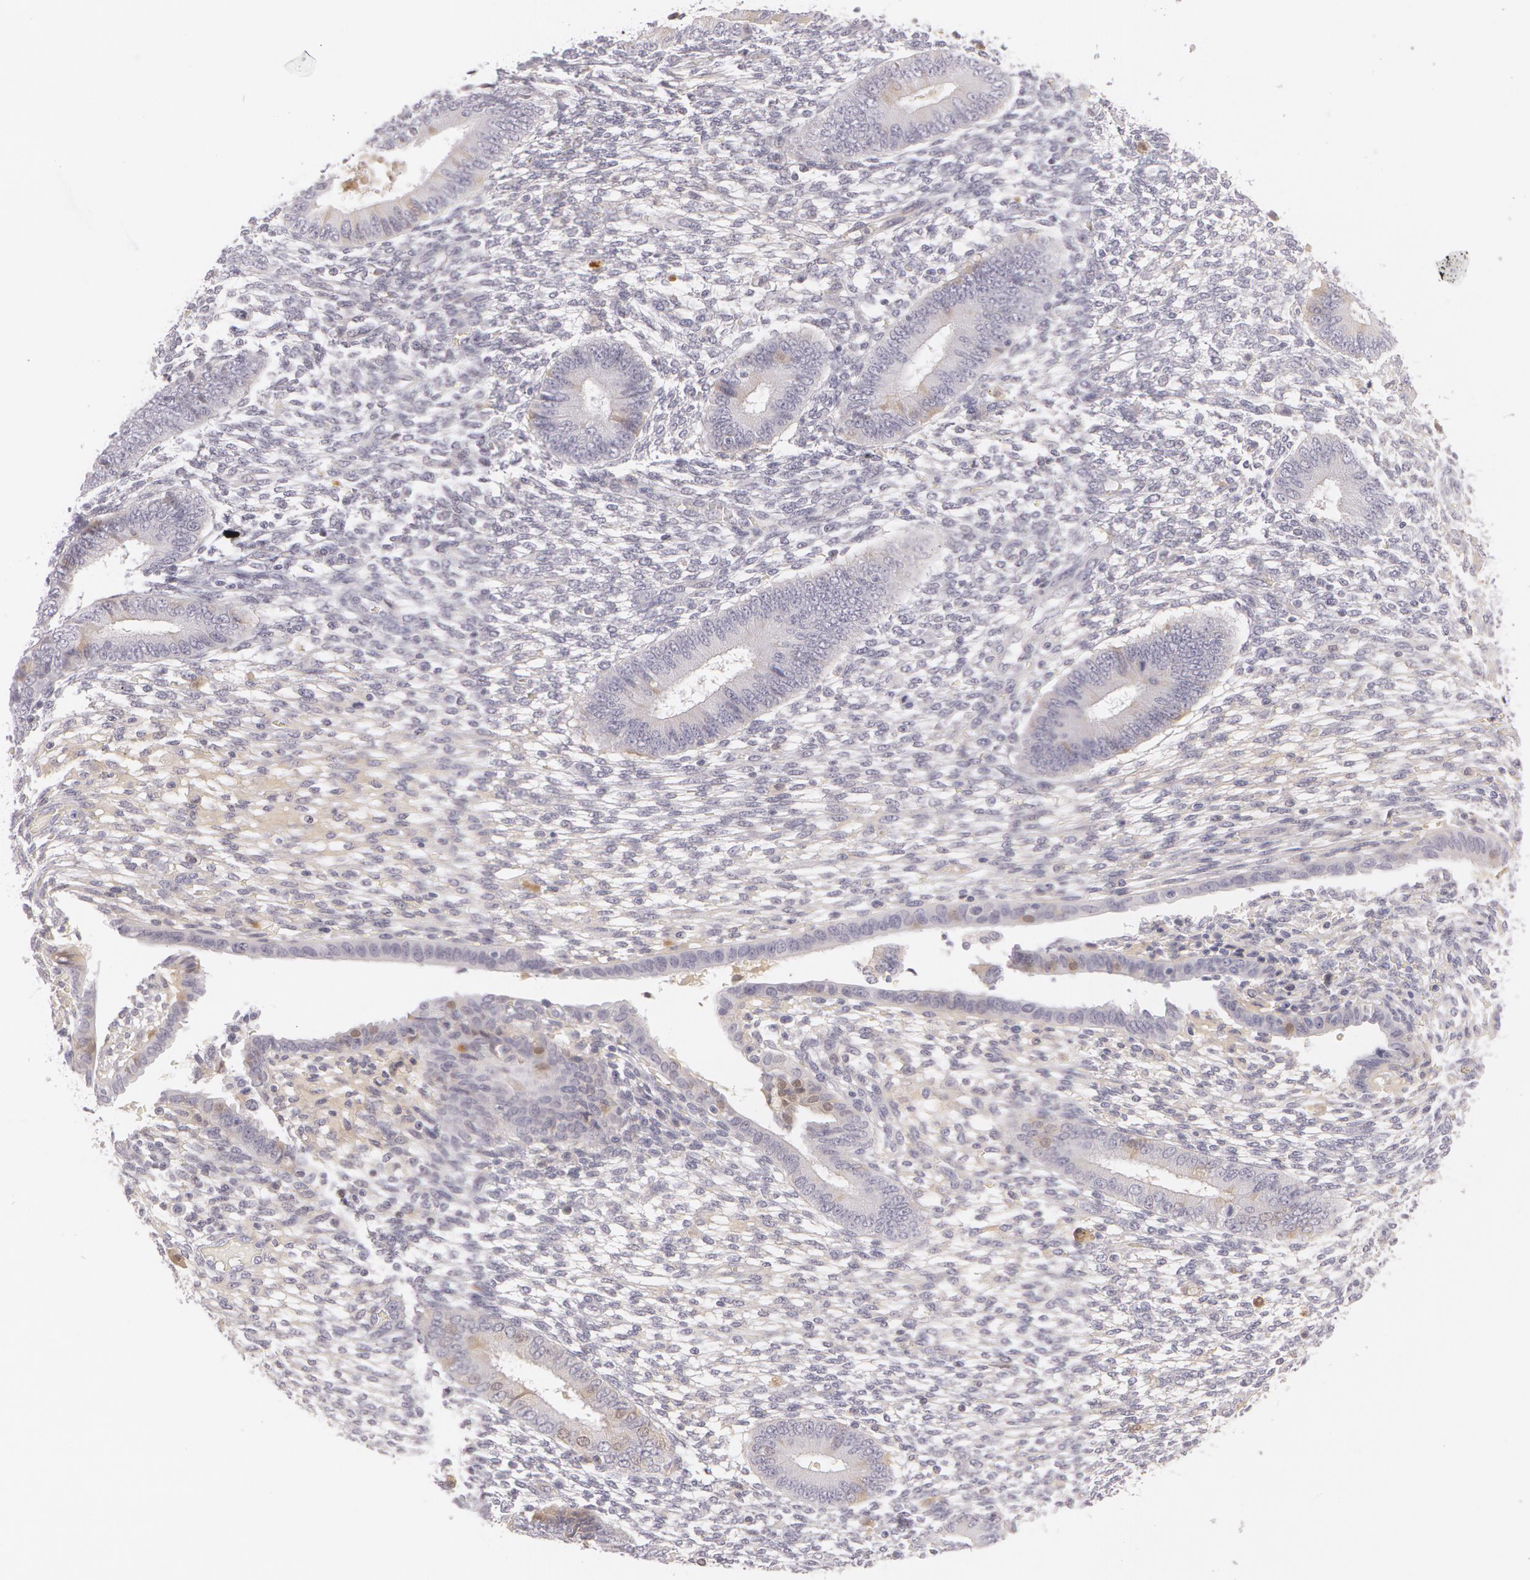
{"staining": {"intensity": "negative", "quantity": "none", "location": "none"}, "tissue": "endometrium", "cell_type": "Cells in endometrial stroma", "image_type": "normal", "snomed": [{"axis": "morphology", "description": "Normal tissue, NOS"}, {"axis": "topography", "description": "Endometrium"}], "caption": "Cells in endometrial stroma are negative for protein expression in benign human endometrium. (DAB (3,3'-diaminobenzidine) immunohistochemistry (IHC) visualized using brightfield microscopy, high magnification).", "gene": "LBP", "patient": {"sex": "female", "age": 42}}